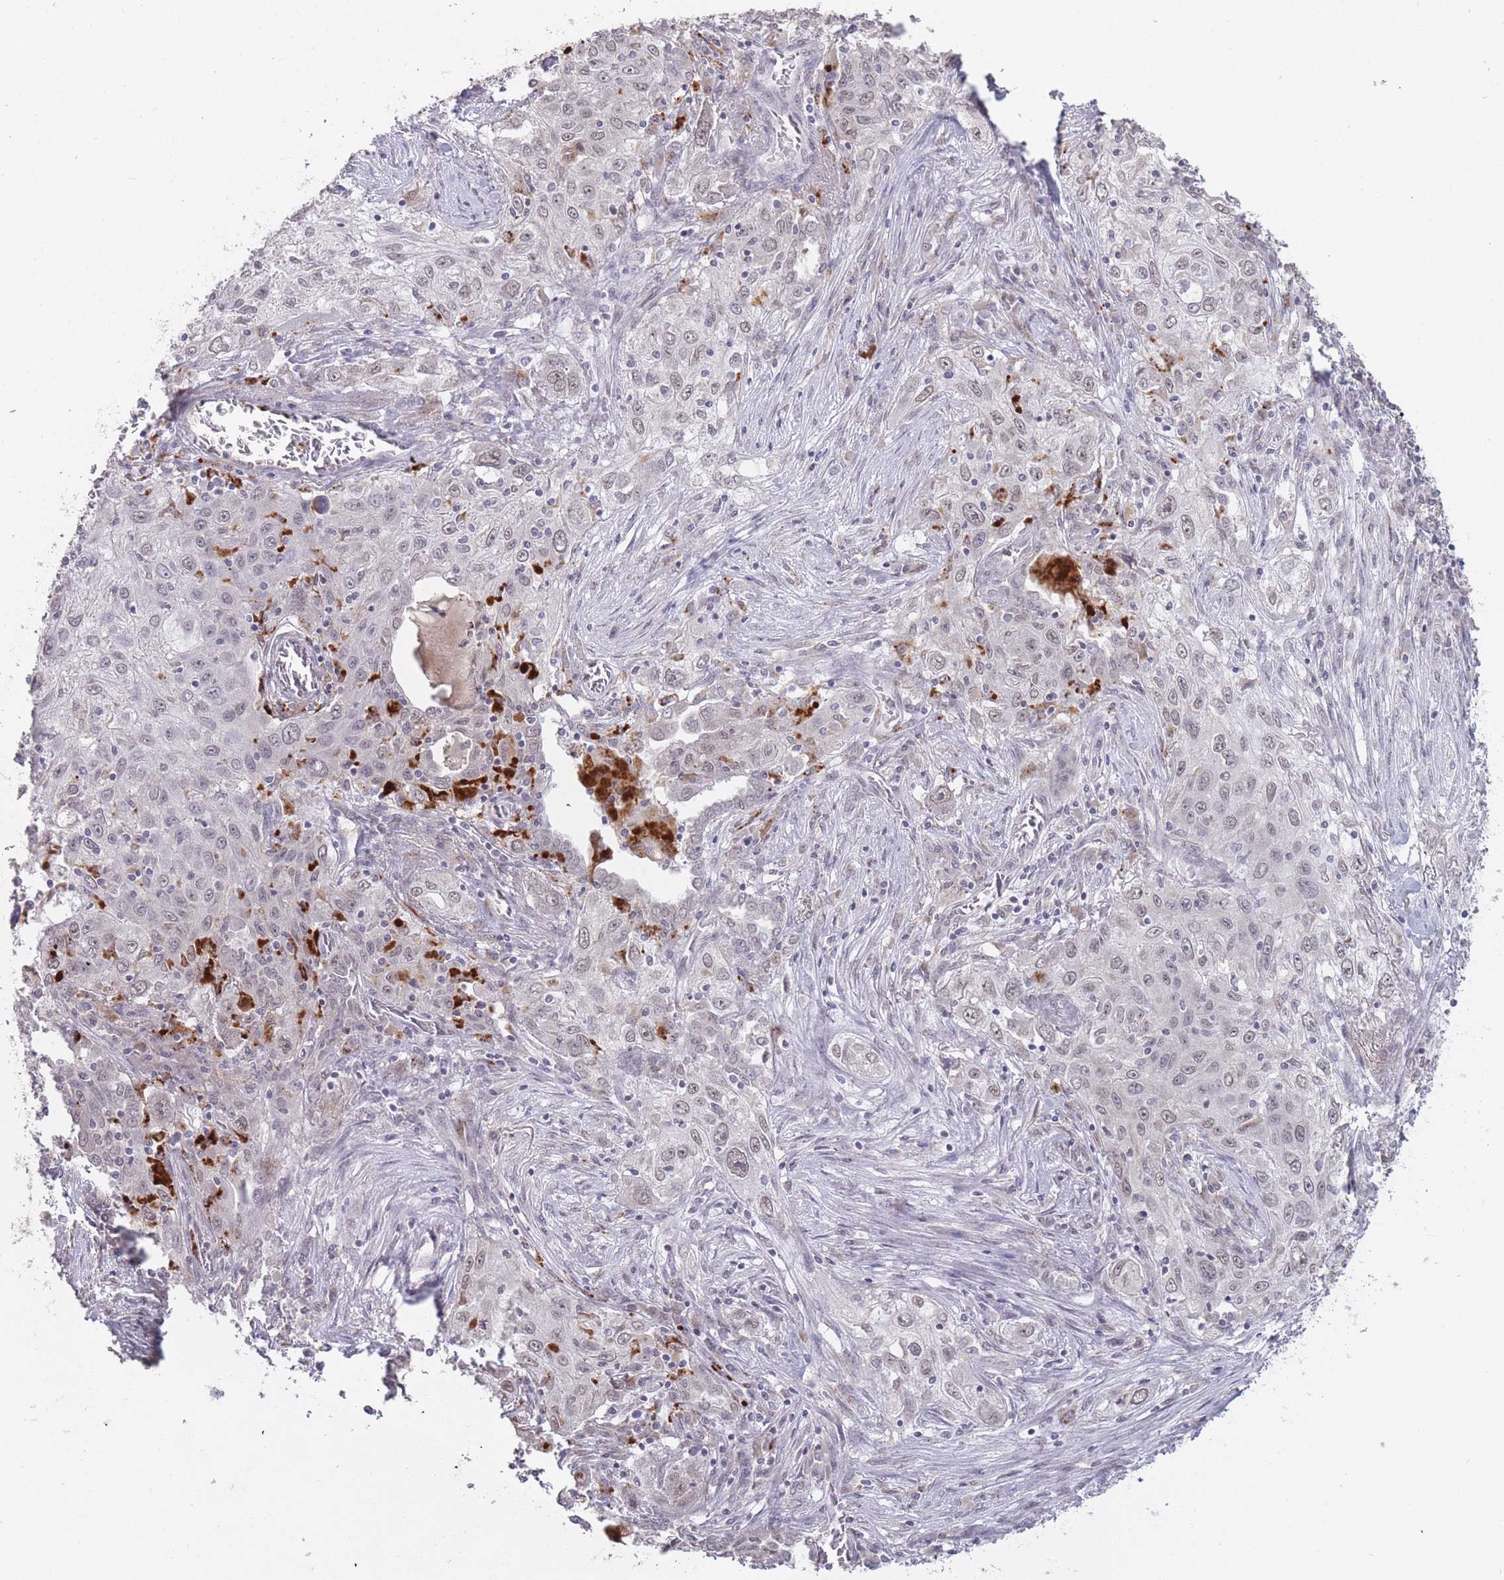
{"staining": {"intensity": "negative", "quantity": "none", "location": "none"}, "tissue": "lung cancer", "cell_type": "Tumor cells", "image_type": "cancer", "snomed": [{"axis": "morphology", "description": "Squamous cell carcinoma, NOS"}, {"axis": "topography", "description": "Lung"}], "caption": "Tumor cells show no significant staining in lung cancer (squamous cell carcinoma).", "gene": "HNRNPUL1", "patient": {"sex": "female", "age": 69}}